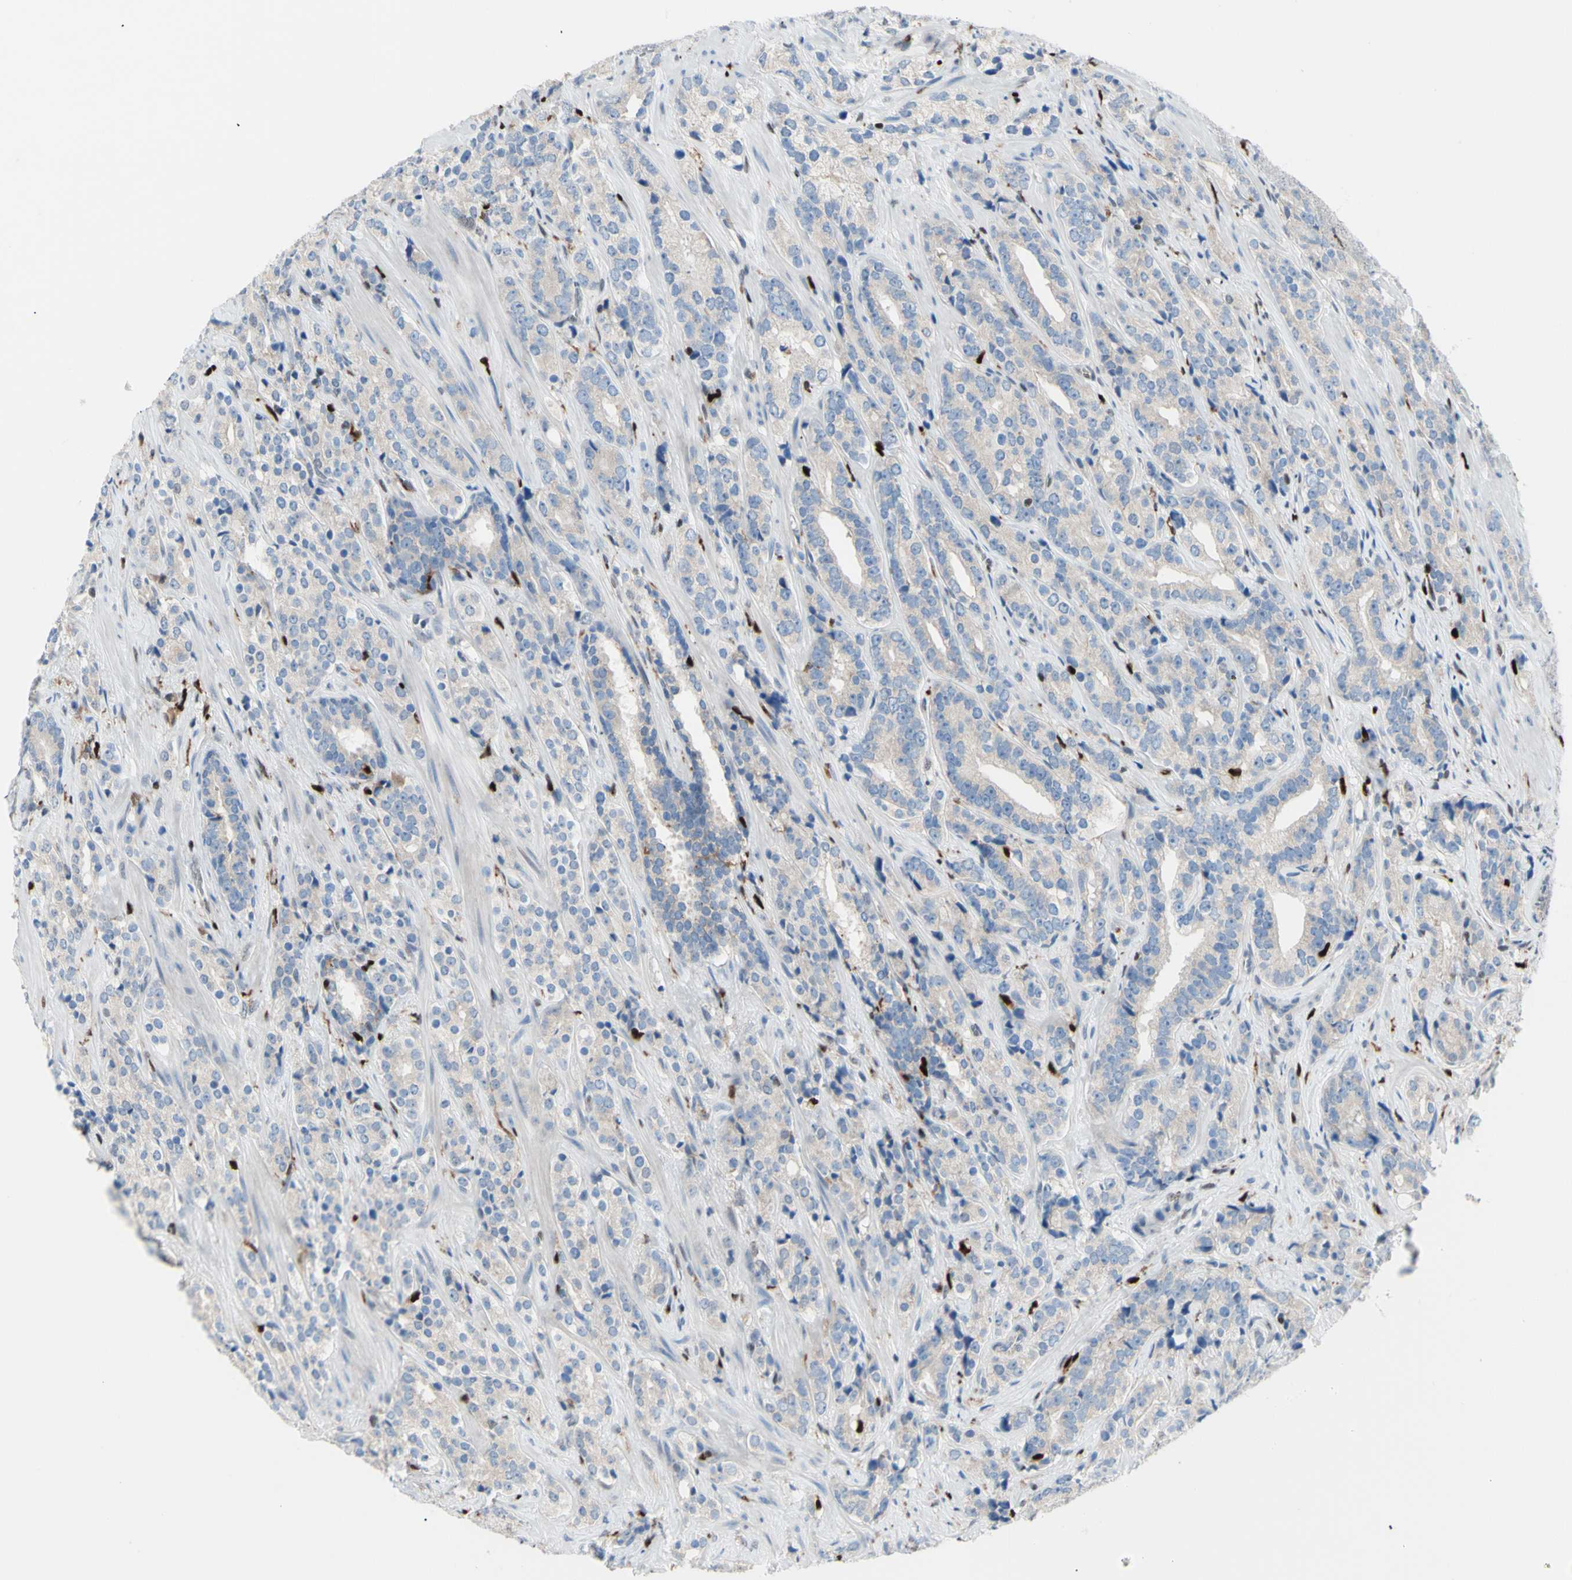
{"staining": {"intensity": "weak", "quantity": ">75%", "location": "cytoplasmic/membranous"}, "tissue": "prostate cancer", "cell_type": "Tumor cells", "image_type": "cancer", "snomed": [{"axis": "morphology", "description": "Adenocarcinoma, High grade"}, {"axis": "topography", "description": "Prostate"}], "caption": "A micrograph showing weak cytoplasmic/membranous staining in about >75% of tumor cells in high-grade adenocarcinoma (prostate), as visualized by brown immunohistochemical staining.", "gene": "EED", "patient": {"sex": "male", "age": 71}}